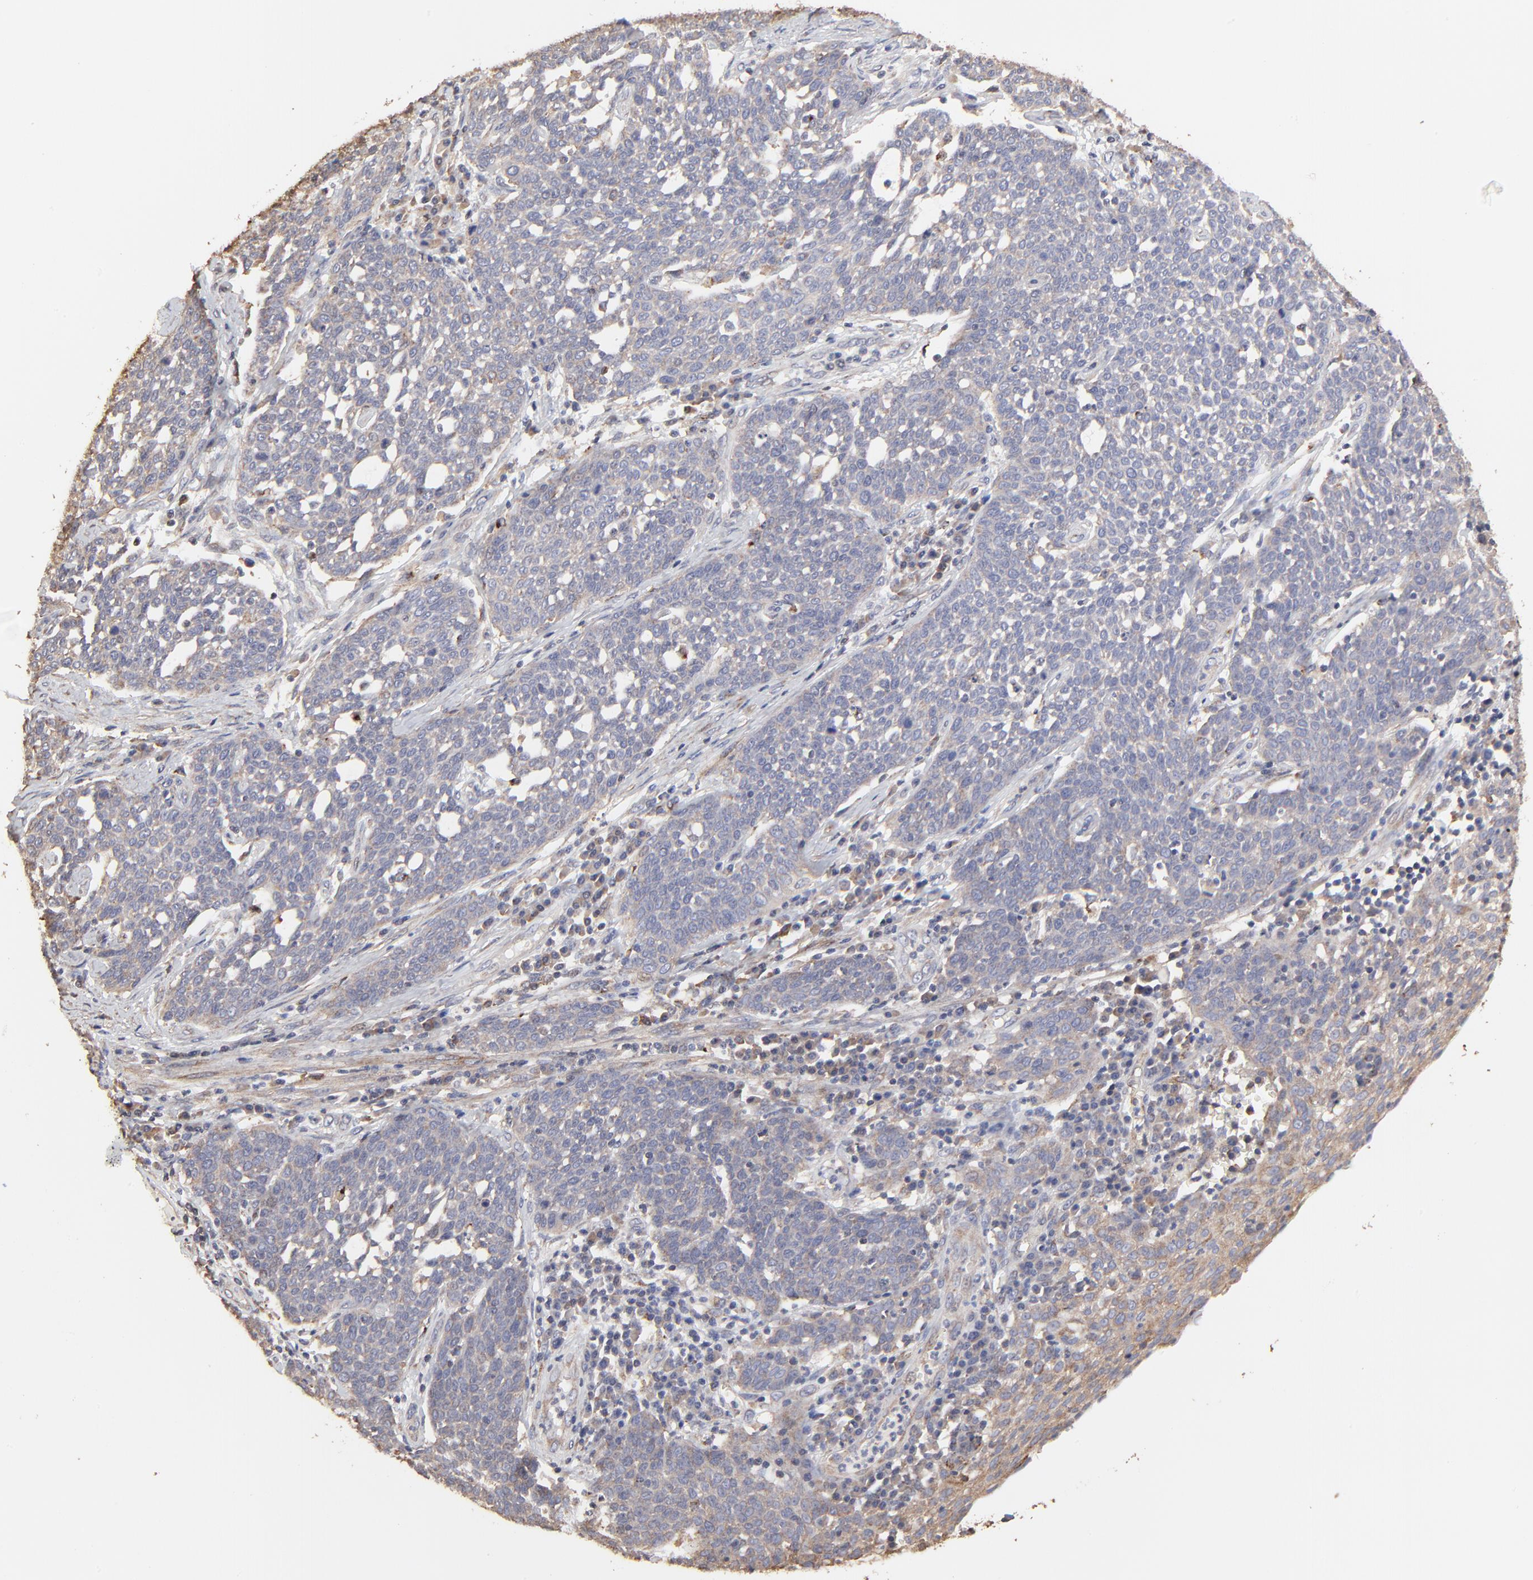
{"staining": {"intensity": "weak", "quantity": "<25%", "location": "cytoplasmic/membranous"}, "tissue": "cervical cancer", "cell_type": "Tumor cells", "image_type": "cancer", "snomed": [{"axis": "morphology", "description": "Squamous cell carcinoma, NOS"}, {"axis": "topography", "description": "Cervix"}], "caption": "The immunohistochemistry (IHC) micrograph has no significant positivity in tumor cells of cervical squamous cell carcinoma tissue. Brightfield microscopy of IHC stained with DAB (3,3'-diaminobenzidine) (brown) and hematoxylin (blue), captured at high magnification.", "gene": "ELP2", "patient": {"sex": "female", "age": 34}}